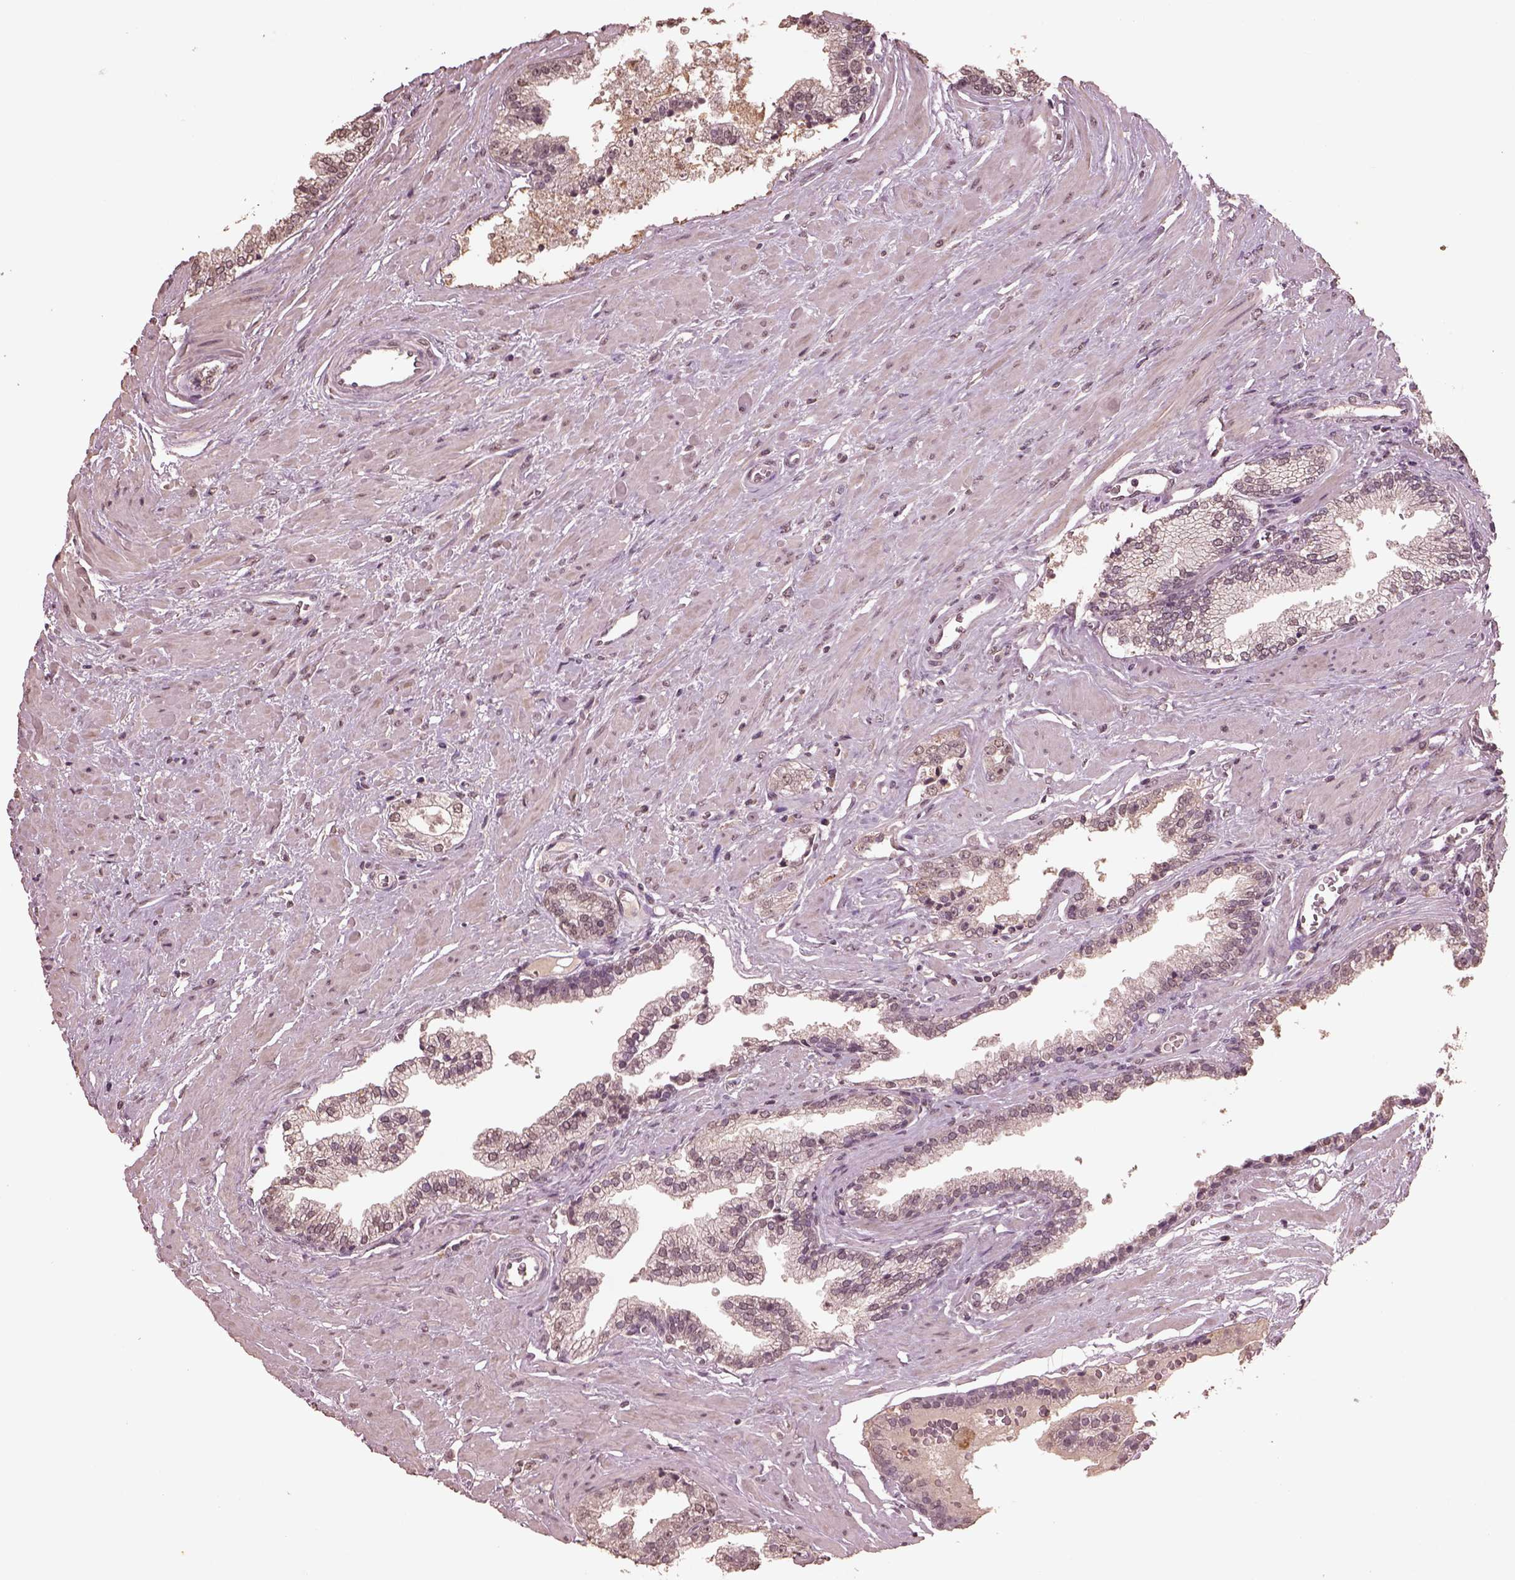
{"staining": {"intensity": "negative", "quantity": "none", "location": "none"}, "tissue": "prostate cancer", "cell_type": "Tumor cells", "image_type": "cancer", "snomed": [{"axis": "morphology", "description": "Adenocarcinoma, Low grade"}, {"axis": "topography", "description": "Prostate"}], "caption": "An immunohistochemistry photomicrograph of prostate cancer (low-grade adenocarcinoma) is shown. There is no staining in tumor cells of prostate cancer (low-grade adenocarcinoma). Nuclei are stained in blue.", "gene": "CPT1C", "patient": {"sex": "male", "age": 60}}